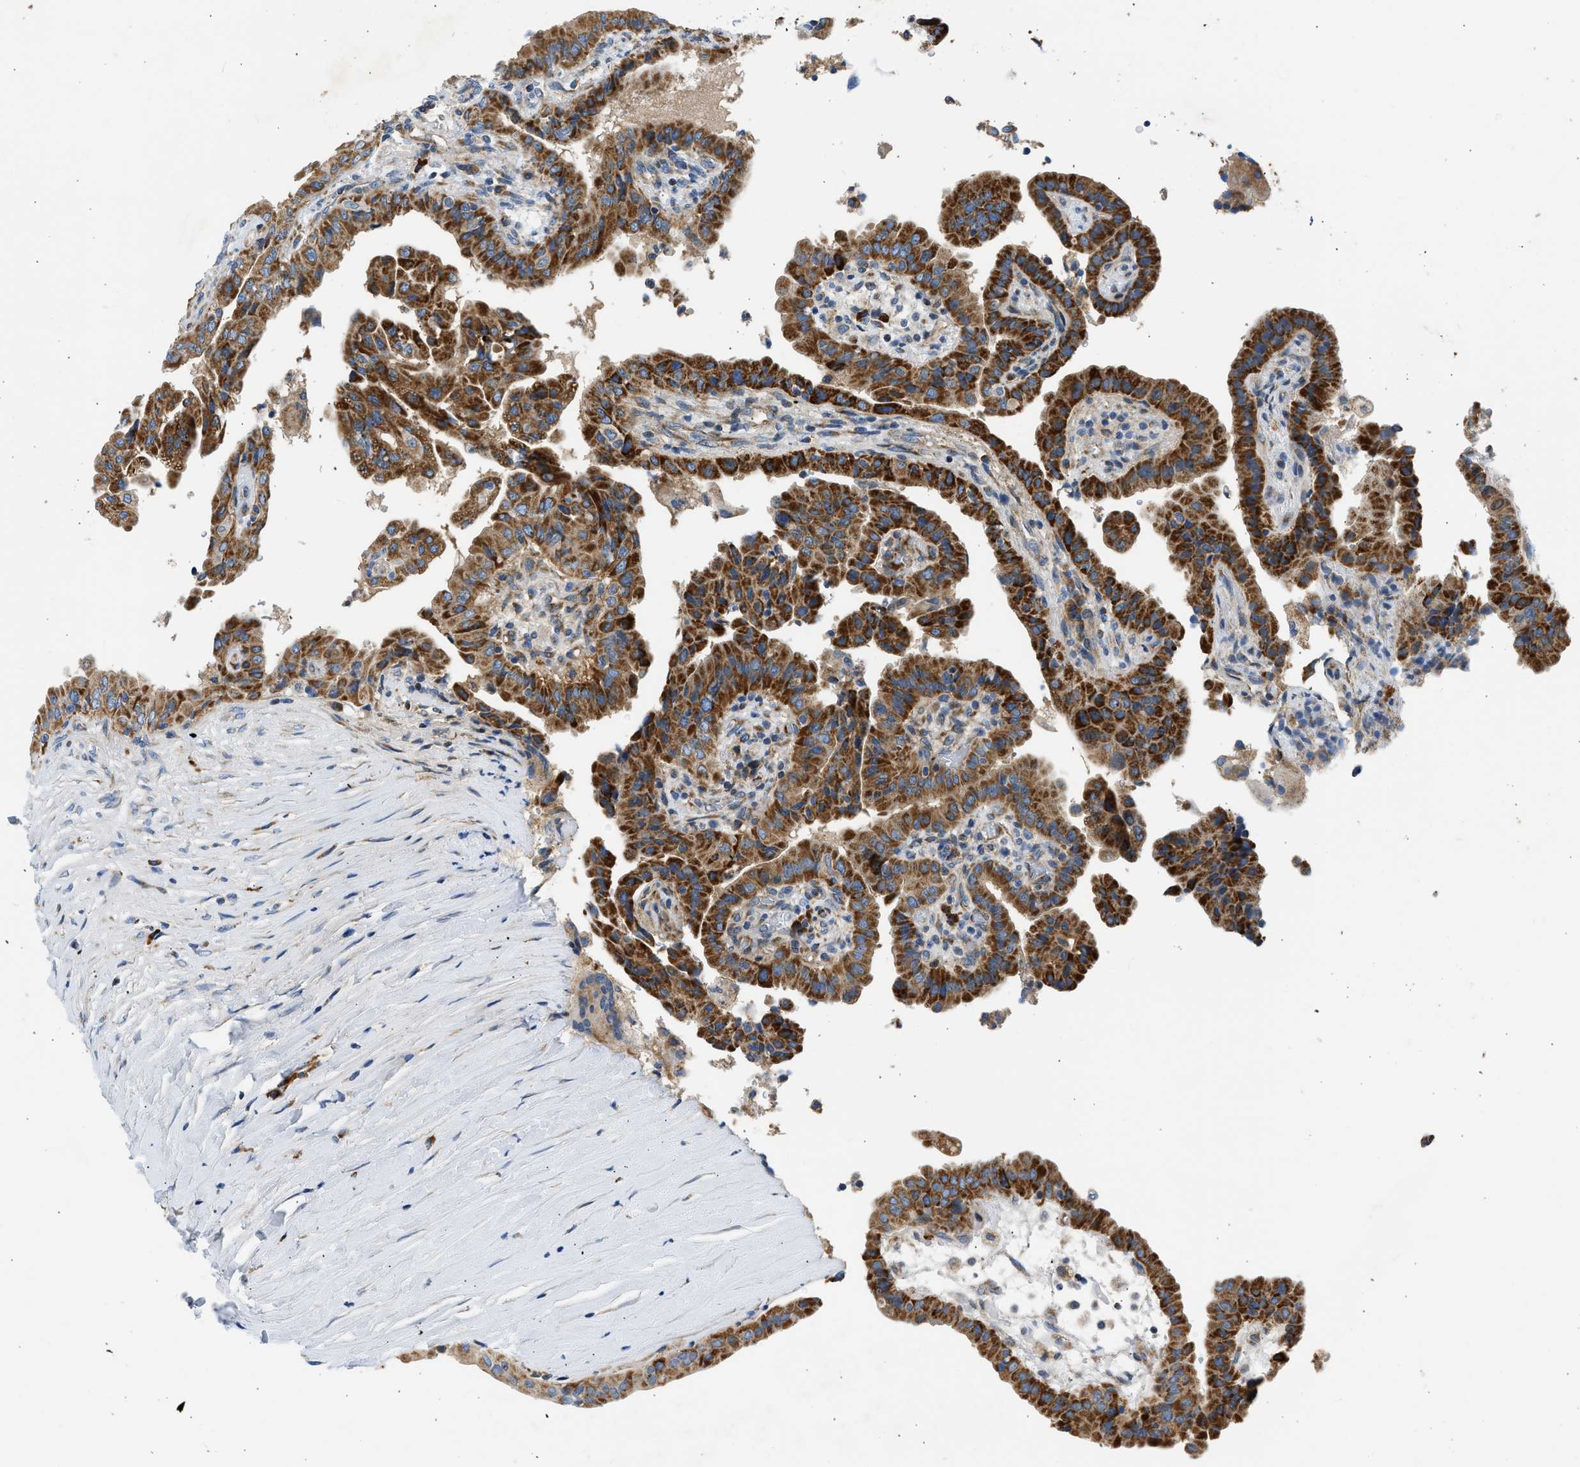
{"staining": {"intensity": "strong", "quantity": ">75%", "location": "cytoplasmic/membranous"}, "tissue": "thyroid cancer", "cell_type": "Tumor cells", "image_type": "cancer", "snomed": [{"axis": "morphology", "description": "Papillary adenocarcinoma, NOS"}, {"axis": "topography", "description": "Thyroid gland"}], "caption": "Immunohistochemical staining of papillary adenocarcinoma (thyroid) reveals high levels of strong cytoplasmic/membranous staining in about >75% of tumor cells.", "gene": "CAMKK2", "patient": {"sex": "male", "age": 33}}